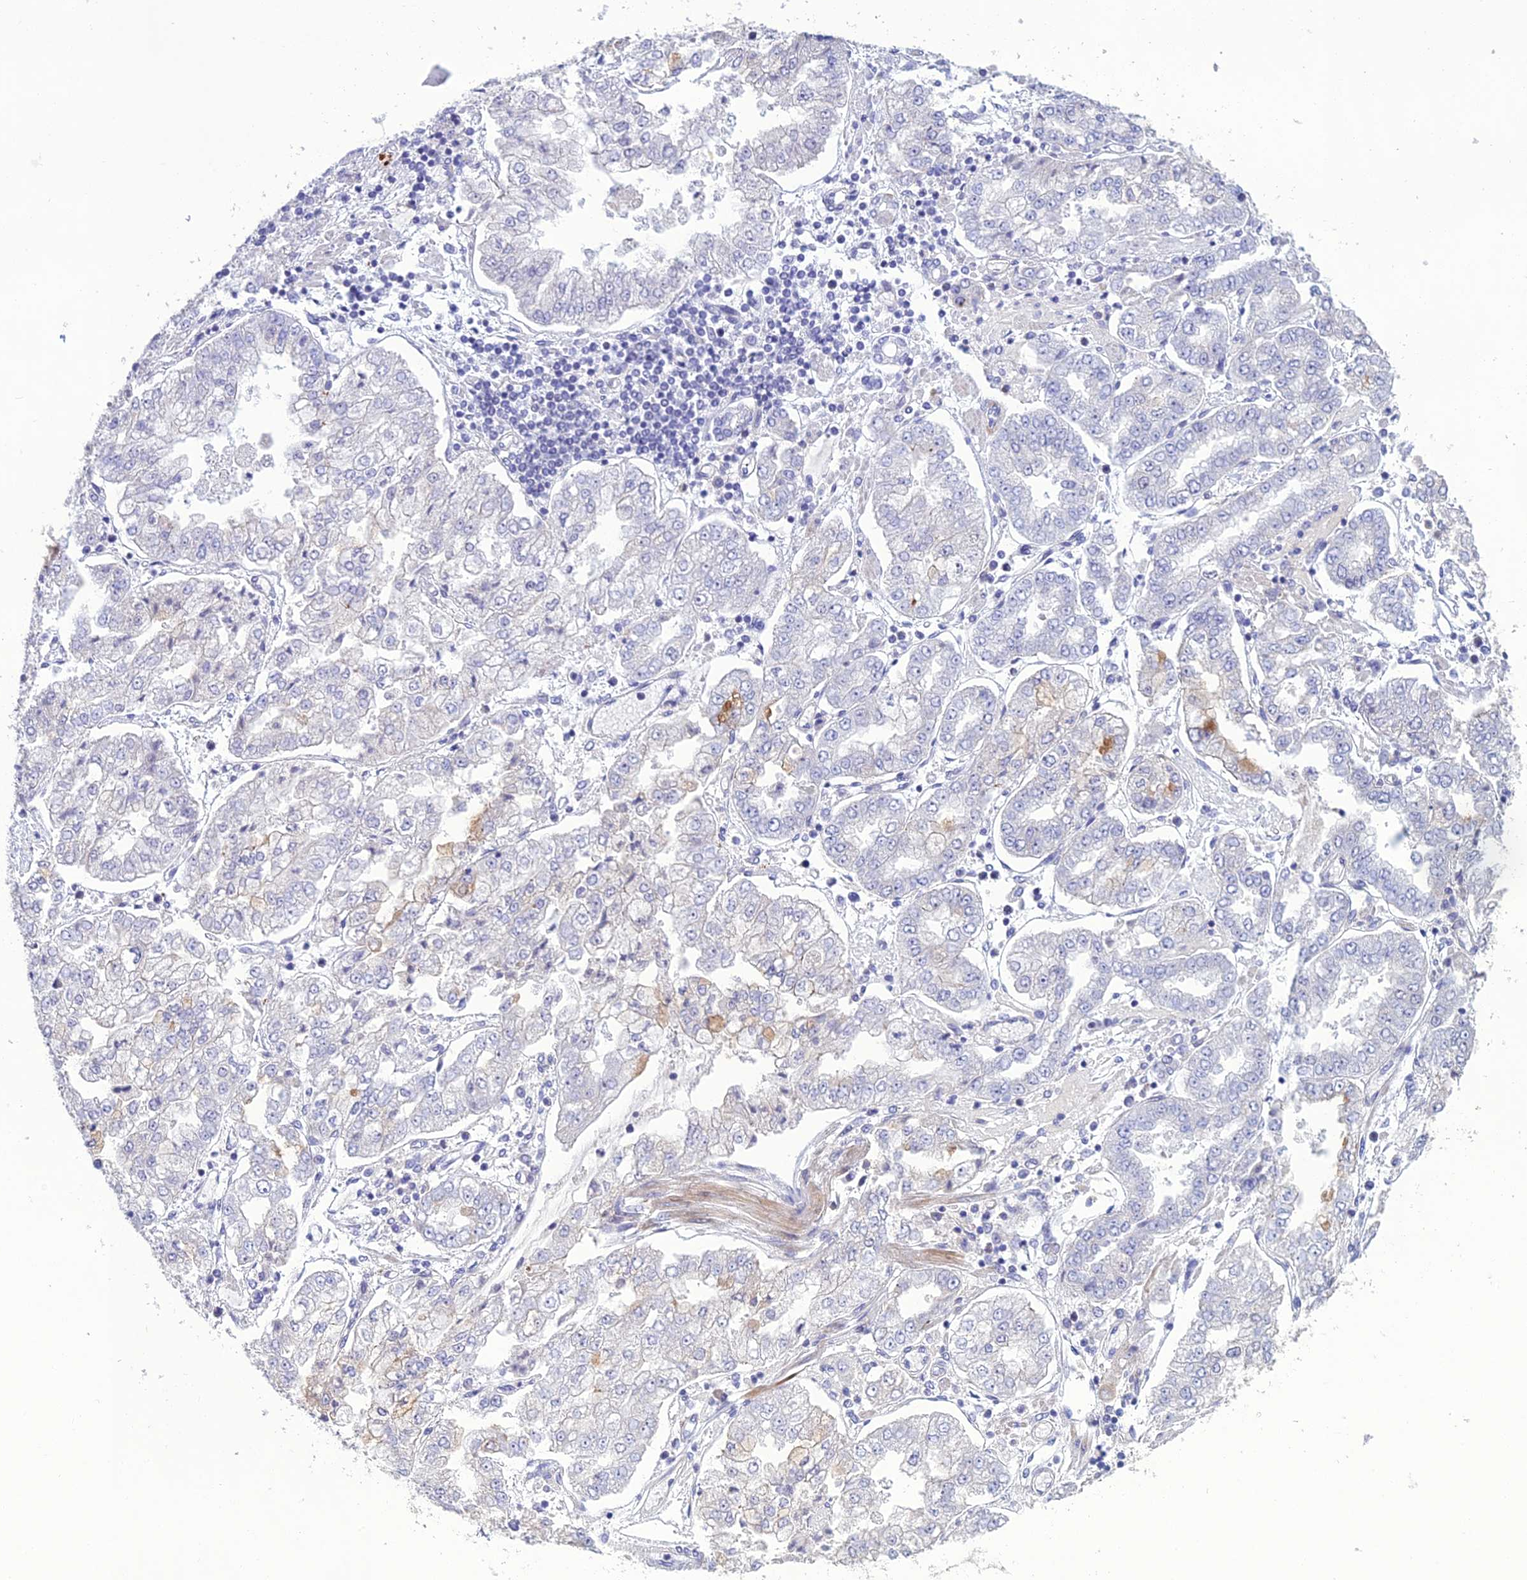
{"staining": {"intensity": "negative", "quantity": "none", "location": "none"}, "tissue": "stomach cancer", "cell_type": "Tumor cells", "image_type": "cancer", "snomed": [{"axis": "morphology", "description": "Adenocarcinoma, NOS"}, {"axis": "topography", "description": "Stomach"}], "caption": "Protein analysis of stomach adenocarcinoma reveals no significant staining in tumor cells.", "gene": "OR56B1", "patient": {"sex": "male", "age": 76}}